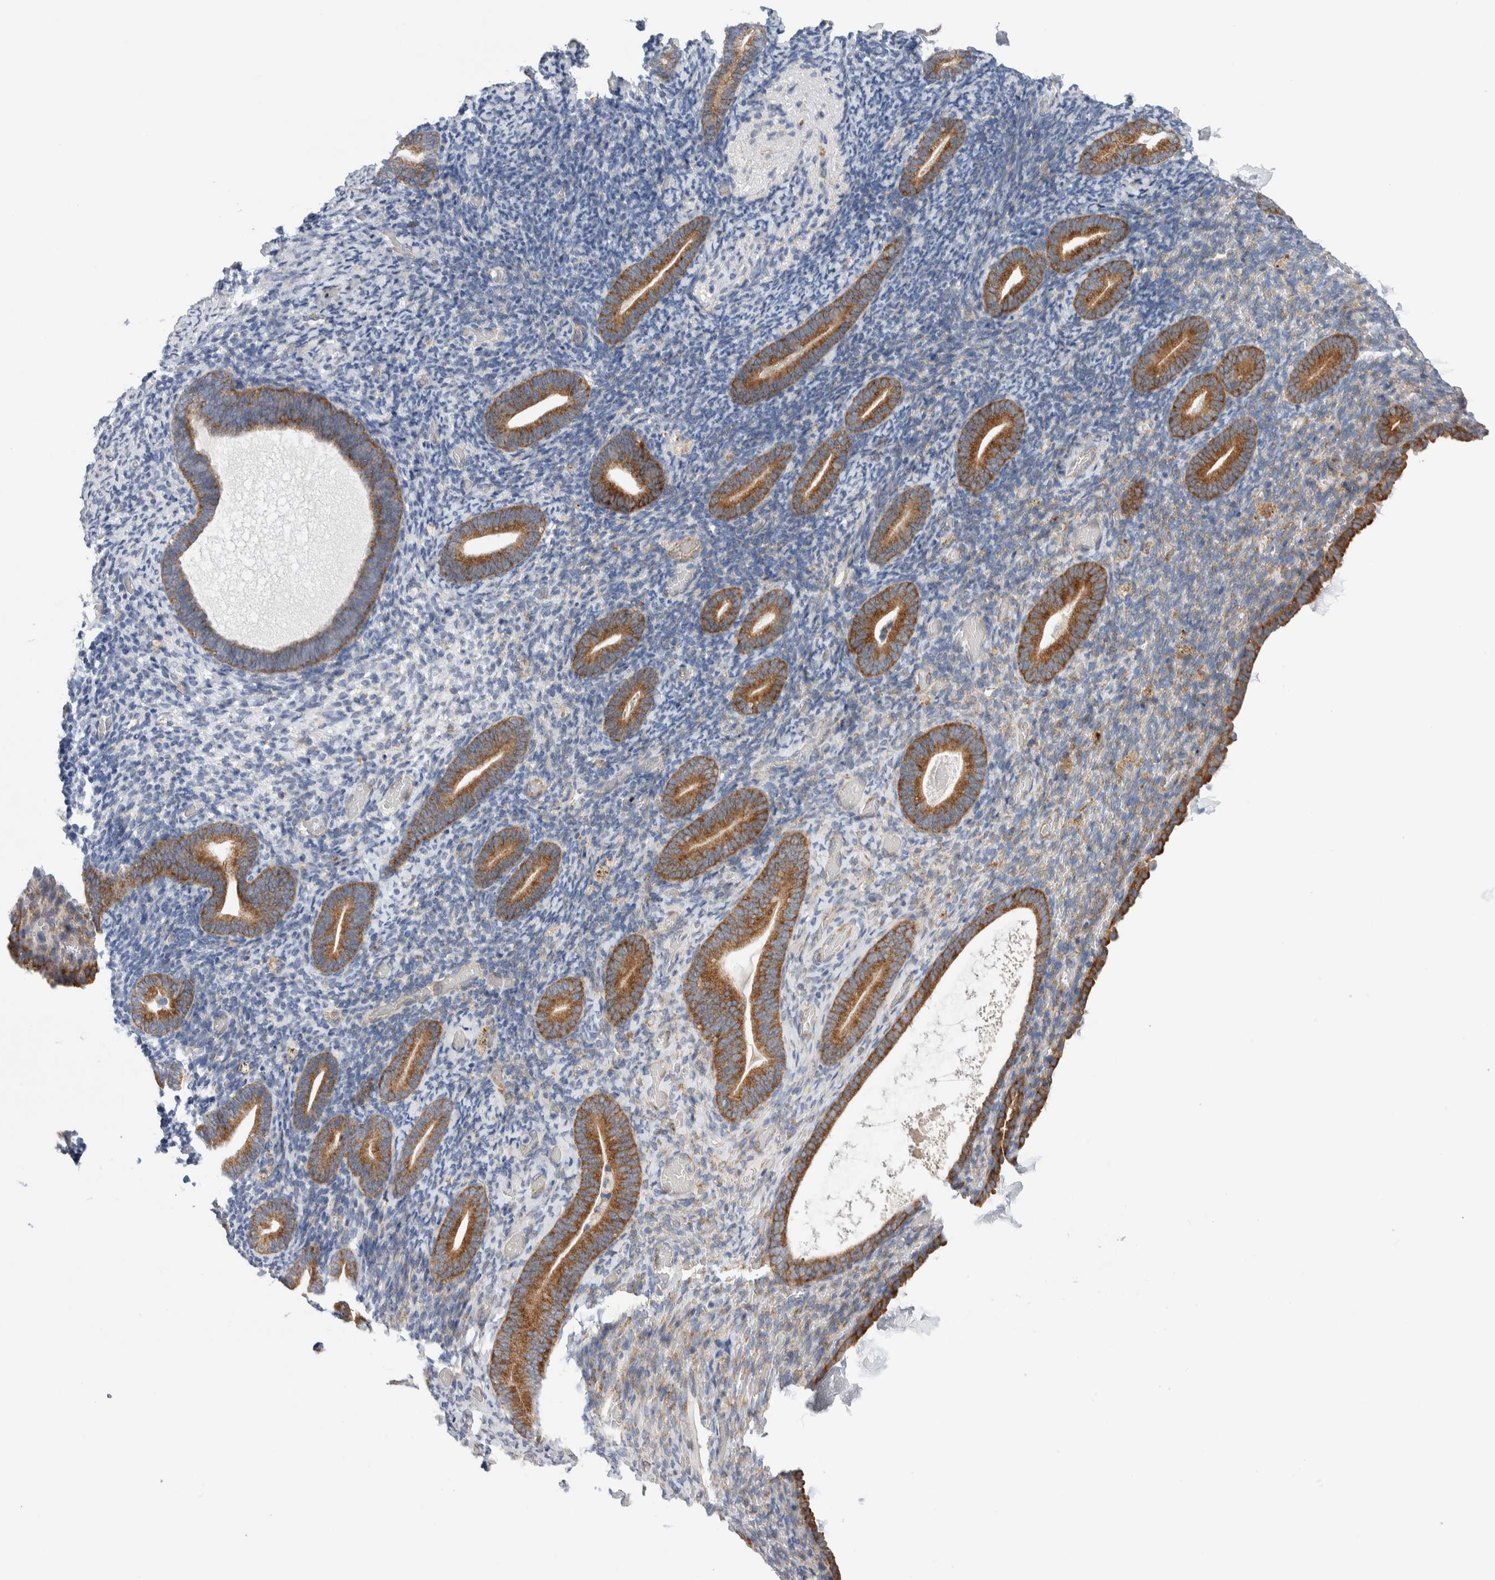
{"staining": {"intensity": "weak", "quantity": "<25%", "location": "cytoplasmic/membranous"}, "tissue": "endometrium", "cell_type": "Cells in endometrial stroma", "image_type": "normal", "snomed": [{"axis": "morphology", "description": "Normal tissue, NOS"}, {"axis": "topography", "description": "Endometrium"}], "caption": "High power microscopy histopathology image of an immunohistochemistry image of unremarkable endometrium, revealing no significant expression in cells in endometrial stroma. (Stains: DAB IHC with hematoxylin counter stain, Microscopy: brightfield microscopy at high magnification).", "gene": "RACK1", "patient": {"sex": "female", "age": 51}}